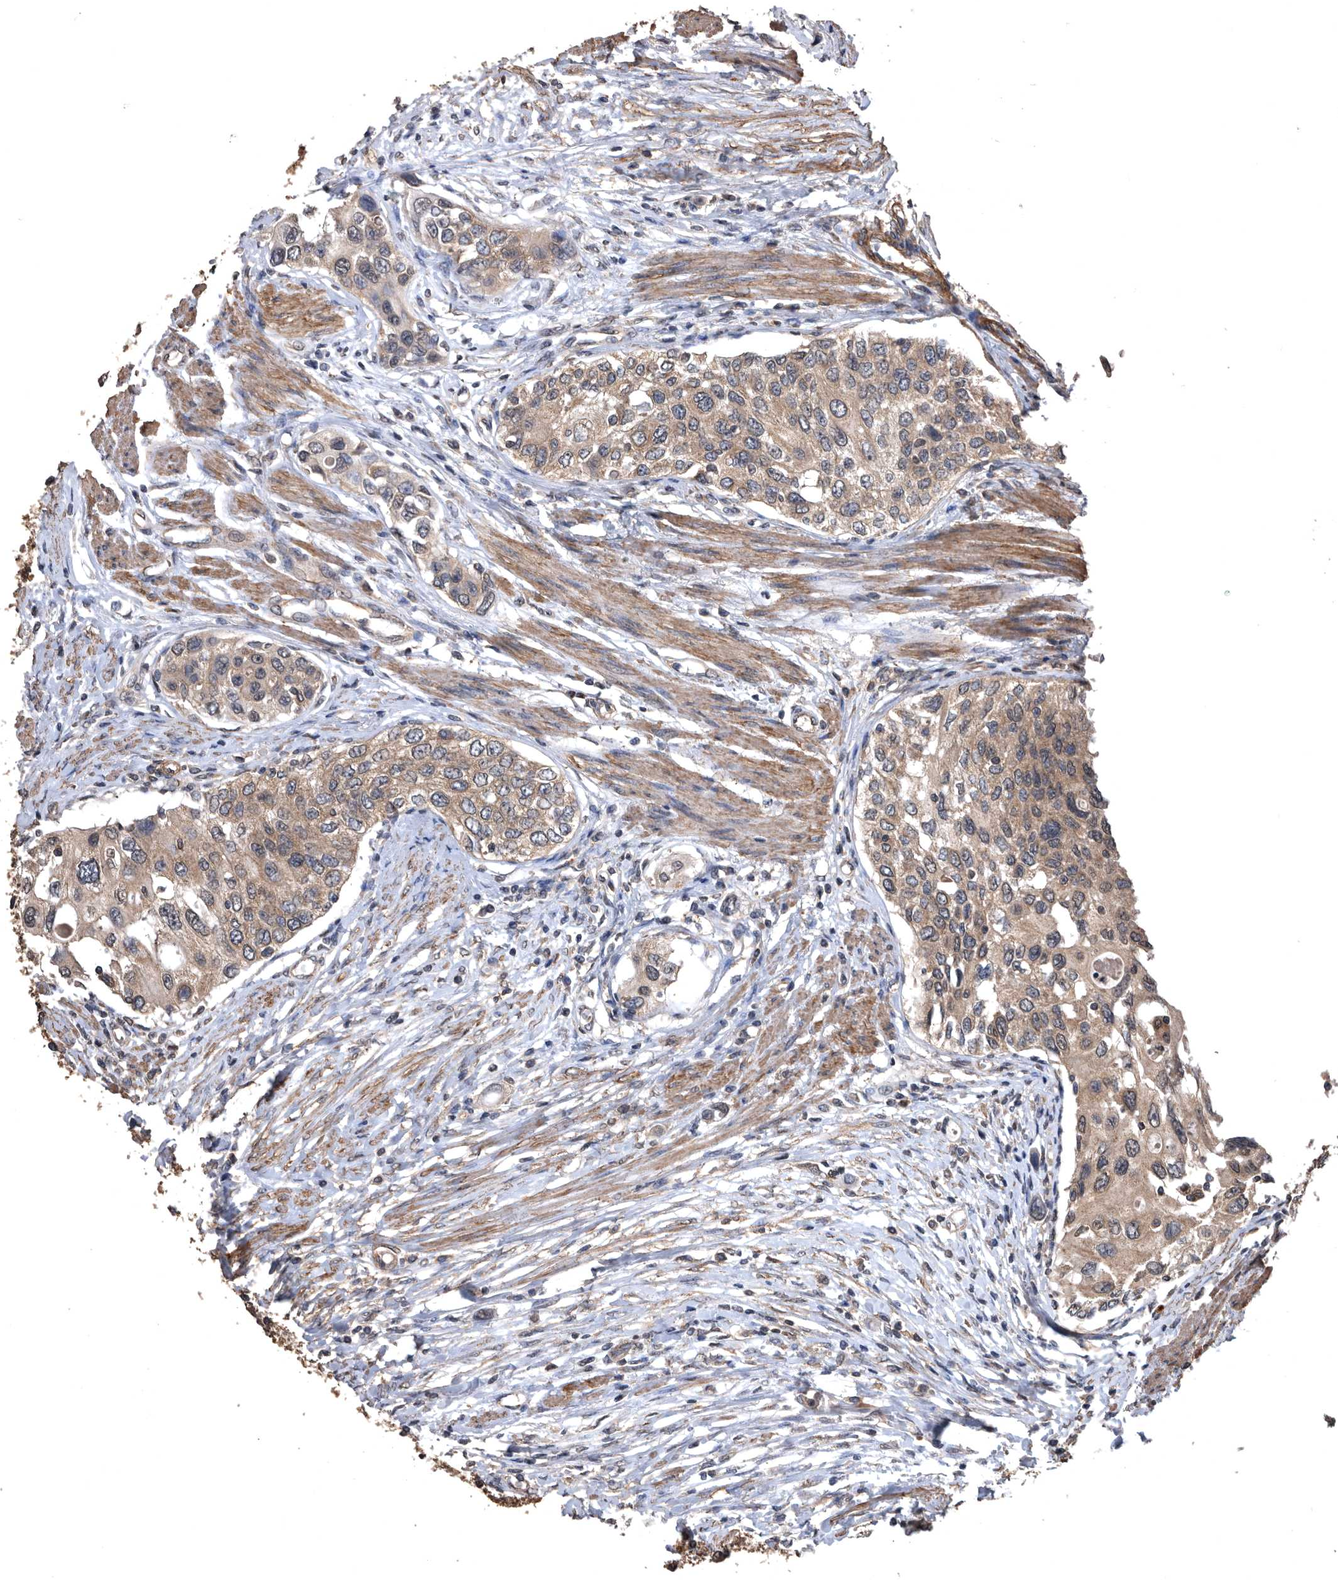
{"staining": {"intensity": "weak", "quantity": ">75%", "location": "cytoplasmic/membranous"}, "tissue": "urothelial cancer", "cell_type": "Tumor cells", "image_type": "cancer", "snomed": [{"axis": "morphology", "description": "Urothelial carcinoma, High grade"}, {"axis": "topography", "description": "Urinary bladder"}], "caption": "This photomicrograph exhibits immunohistochemistry (IHC) staining of human high-grade urothelial carcinoma, with low weak cytoplasmic/membranous expression in about >75% of tumor cells.", "gene": "NRBP1", "patient": {"sex": "female", "age": 56}}